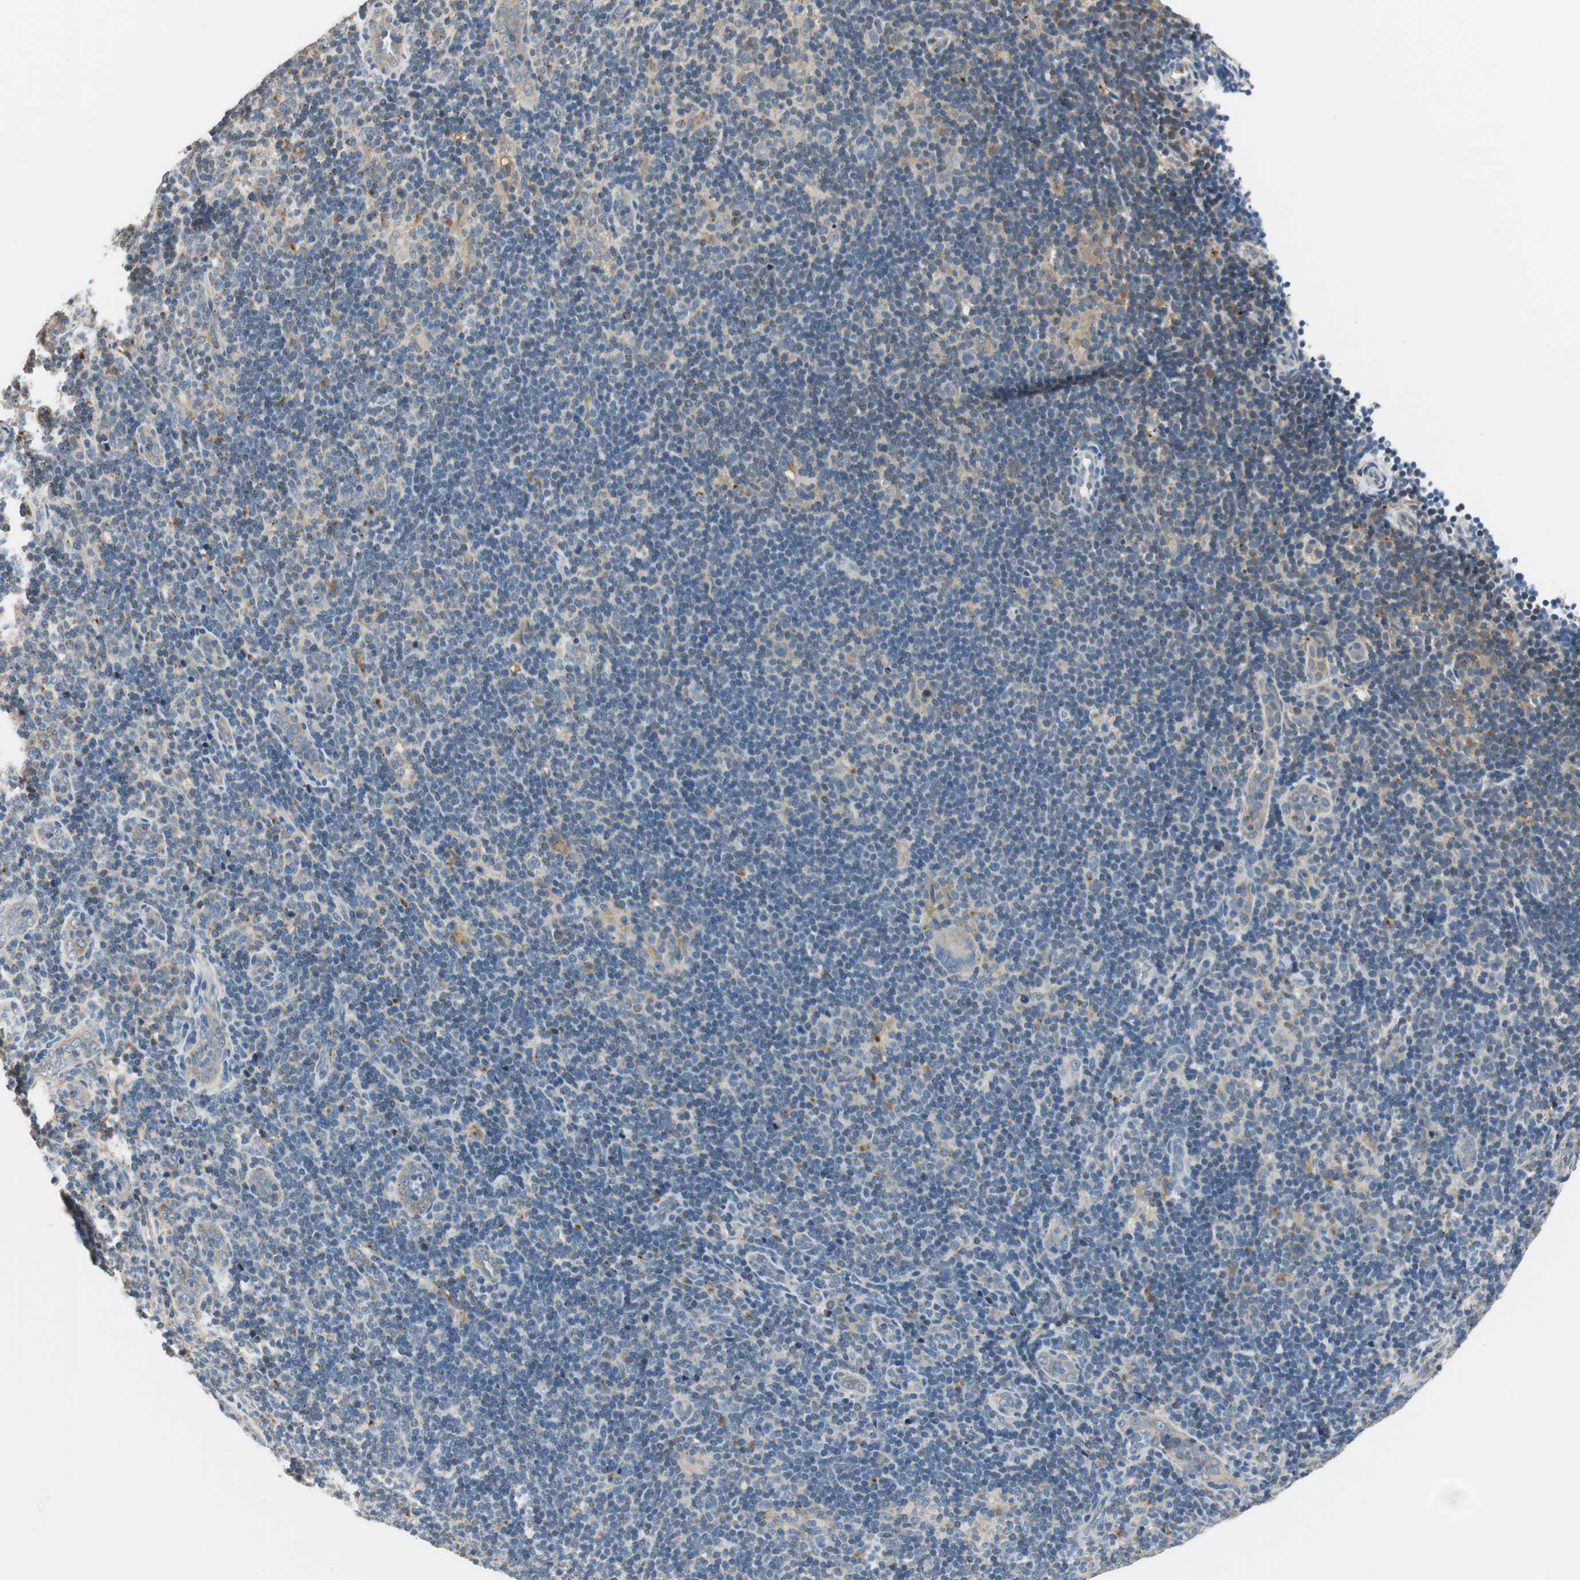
{"staining": {"intensity": "negative", "quantity": "none", "location": "none"}, "tissue": "lymphoma", "cell_type": "Tumor cells", "image_type": "cancer", "snomed": [{"axis": "morphology", "description": "Hodgkin's disease, NOS"}, {"axis": "topography", "description": "Lymph node"}], "caption": "An immunohistochemistry photomicrograph of Hodgkin's disease is shown. There is no staining in tumor cells of Hodgkin's disease.", "gene": "NIT1", "patient": {"sex": "female", "age": 57}}